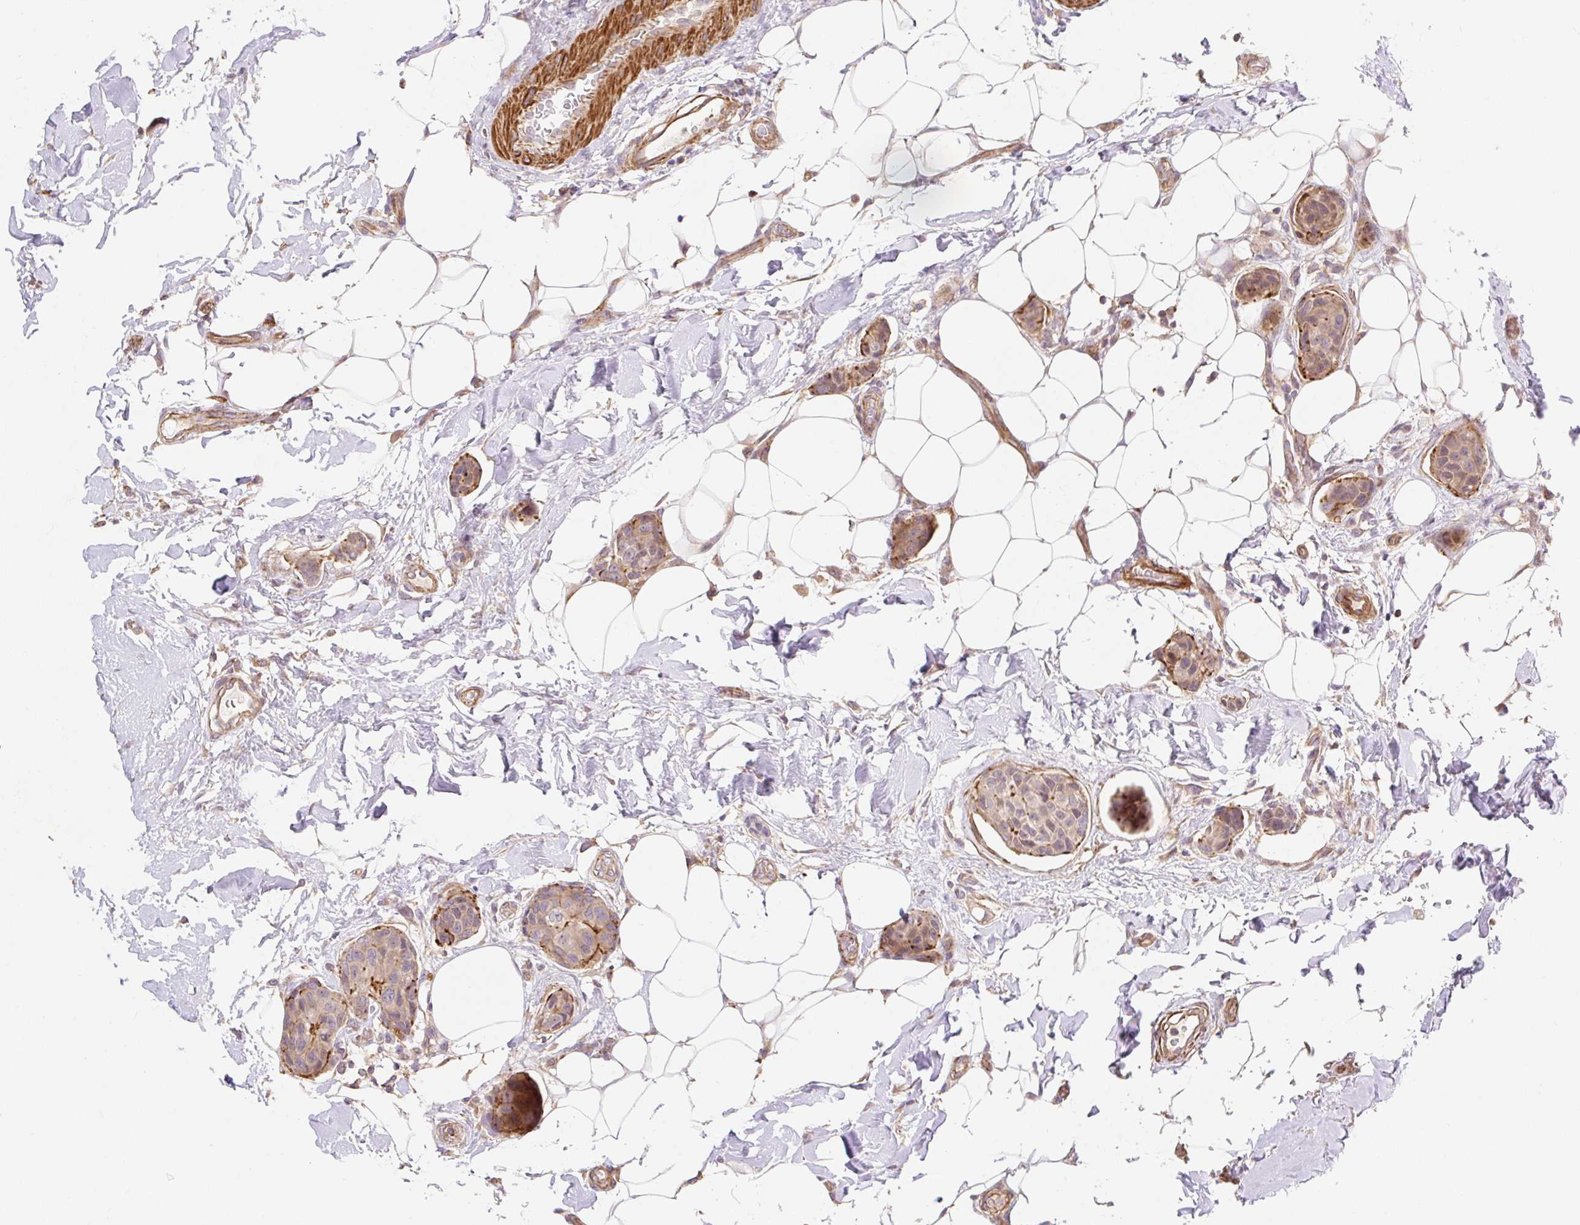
{"staining": {"intensity": "weak", "quantity": ">75%", "location": "cytoplasmic/membranous"}, "tissue": "breast cancer", "cell_type": "Tumor cells", "image_type": "cancer", "snomed": [{"axis": "morphology", "description": "Duct carcinoma"}, {"axis": "topography", "description": "Breast"}, {"axis": "topography", "description": "Lymph node"}], "caption": "A histopathology image of human breast cancer stained for a protein exhibits weak cytoplasmic/membranous brown staining in tumor cells.", "gene": "EMC10", "patient": {"sex": "female", "age": 80}}